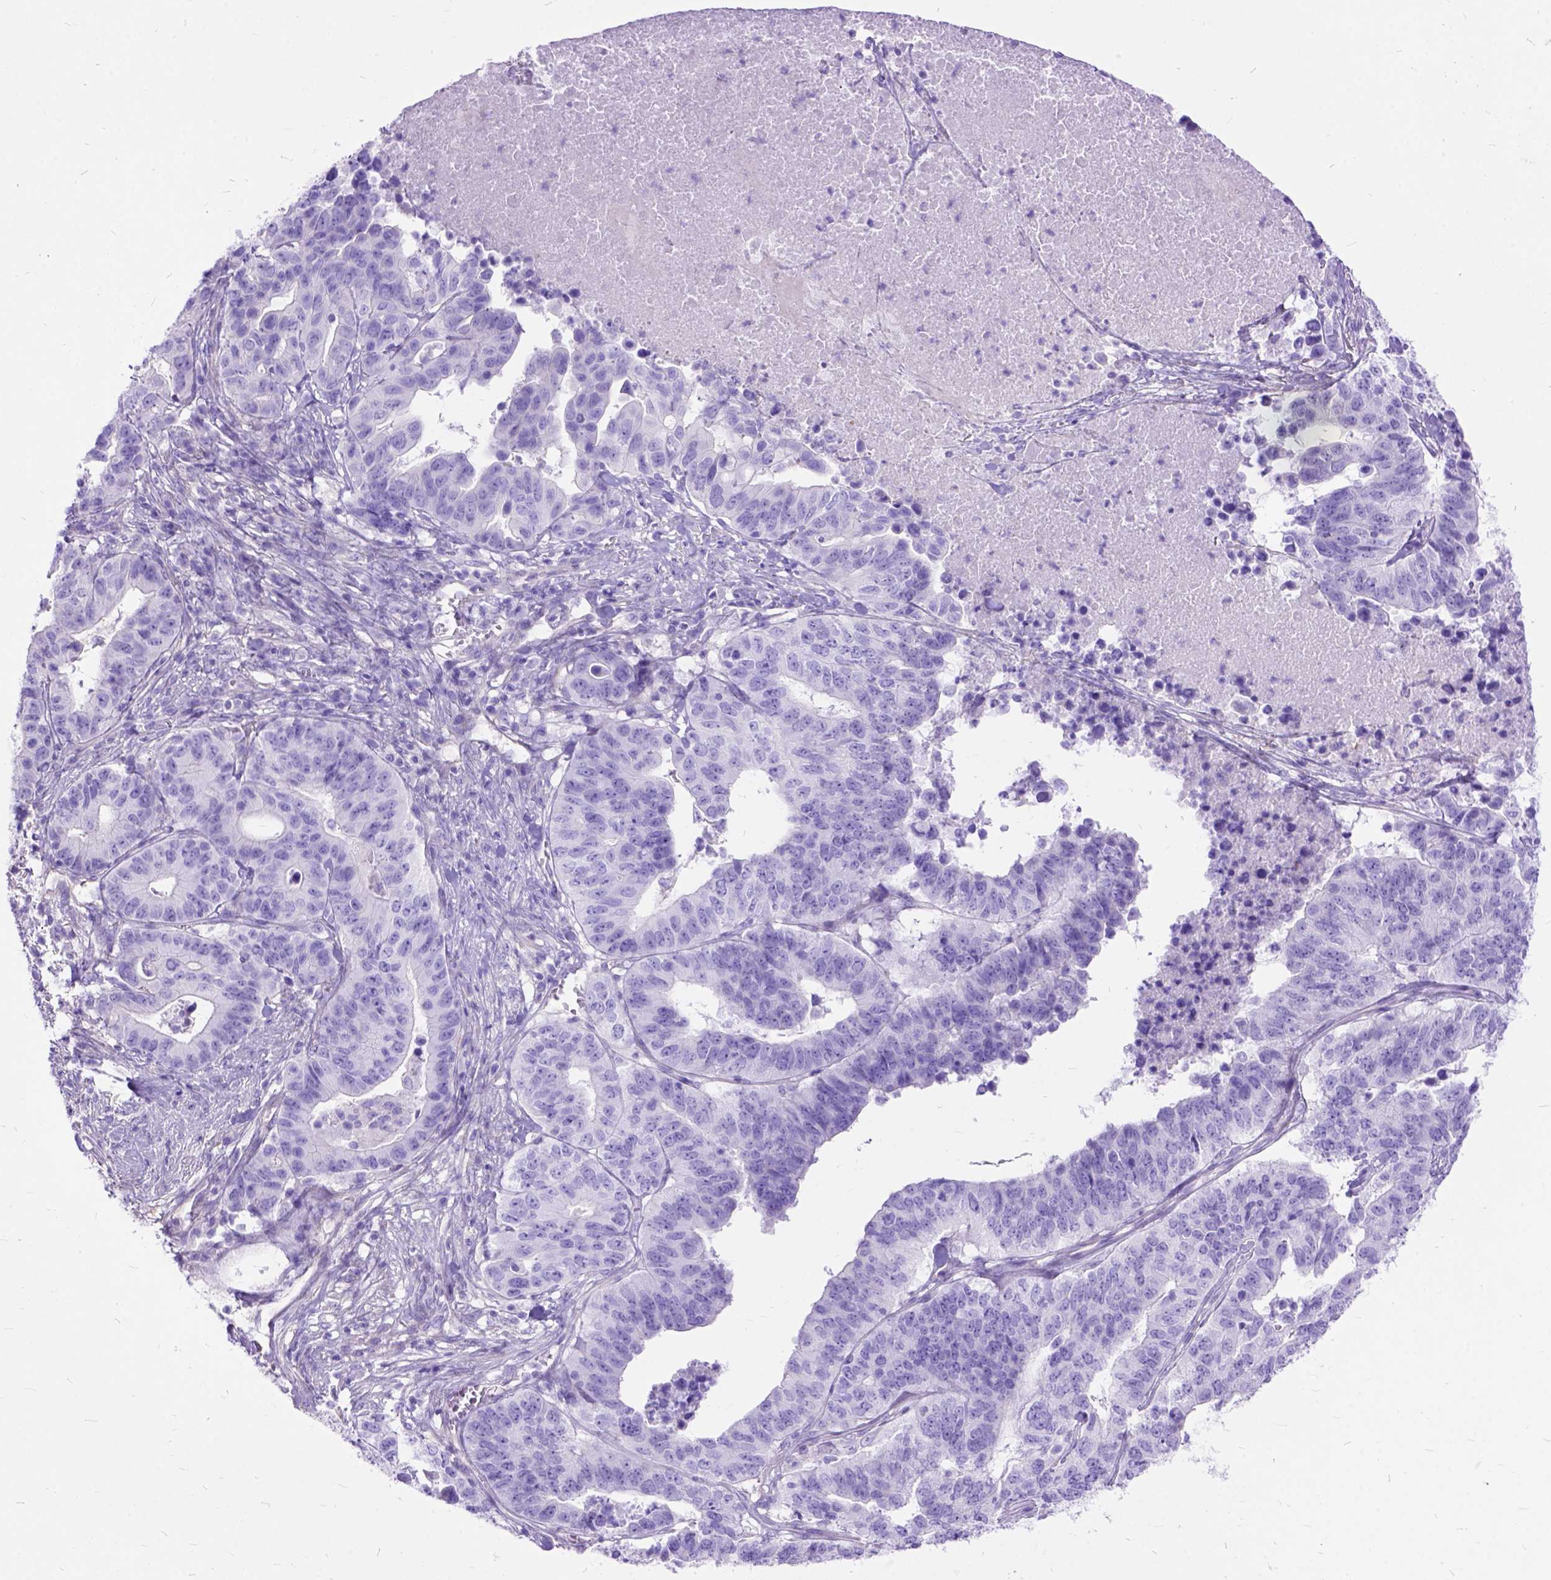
{"staining": {"intensity": "negative", "quantity": "none", "location": "none"}, "tissue": "stomach cancer", "cell_type": "Tumor cells", "image_type": "cancer", "snomed": [{"axis": "morphology", "description": "Adenocarcinoma, NOS"}, {"axis": "topography", "description": "Stomach, upper"}], "caption": "The image displays no significant expression in tumor cells of stomach adenocarcinoma. (DAB (3,3'-diaminobenzidine) IHC visualized using brightfield microscopy, high magnification).", "gene": "ARL9", "patient": {"sex": "female", "age": 67}}